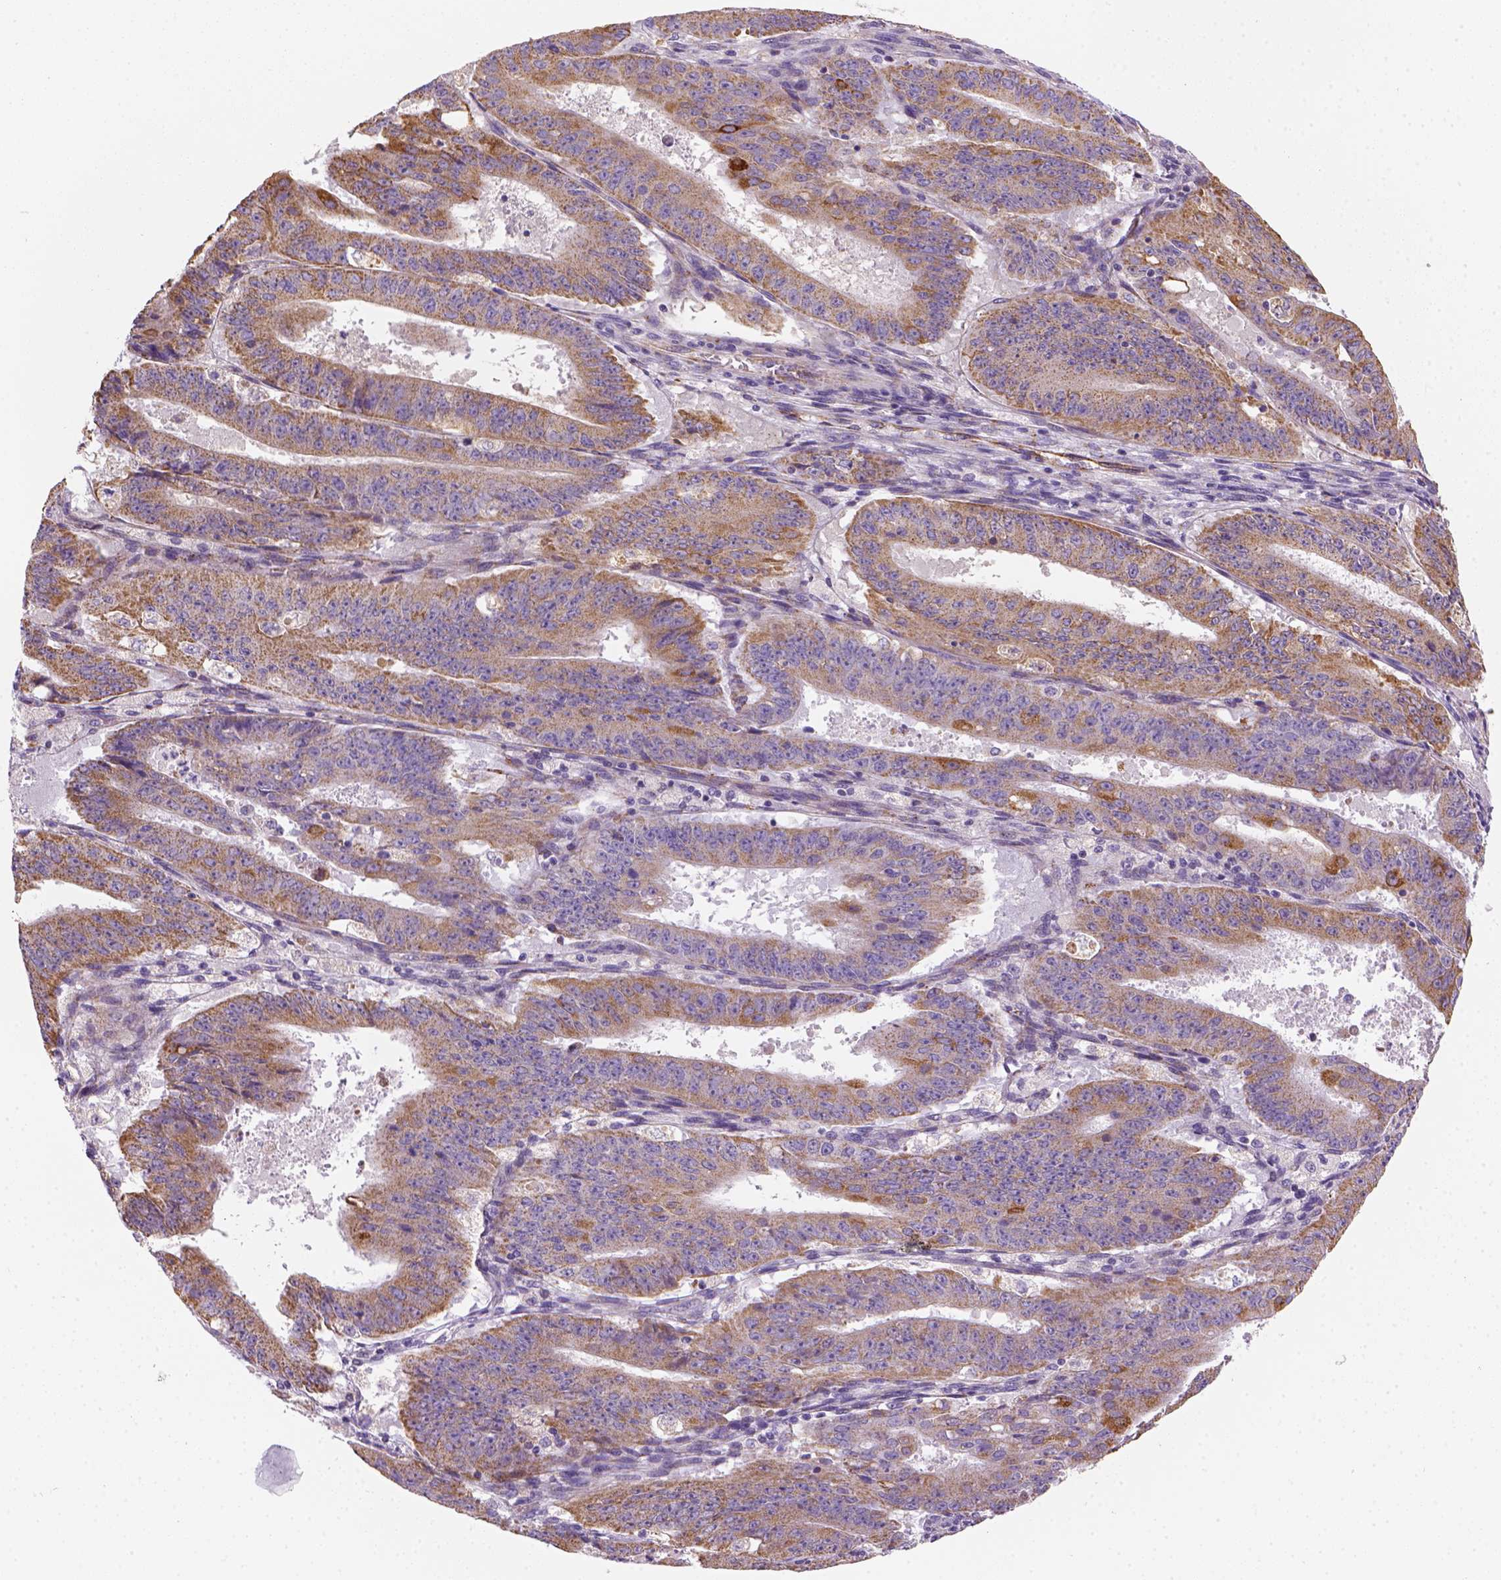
{"staining": {"intensity": "moderate", "quantity": ">75%", "location": "cytoplasmic/membranous"}, "tissue": "ovarian cancer", "cell_type": "Tumor cells", "image_type": "cancer", "snomed": [{"axis": "morphology", "description": "Carcinoma, endometroid"}, {"axis": "topography", "description": "Ovary"}], "caption": "Ovarian cancer (endometroid carcinoma) was stained to show a protein in brown. There is medium levels of moderate cytoplasmic/membranous expression in about >75% of tumor cells. The staining was performed using DAB, with brown indicating positive protein expression. Nuclei are stained blue with hematoxylin.", "gene": "CES2", "patient": {"sex": "female", "age": 42}}